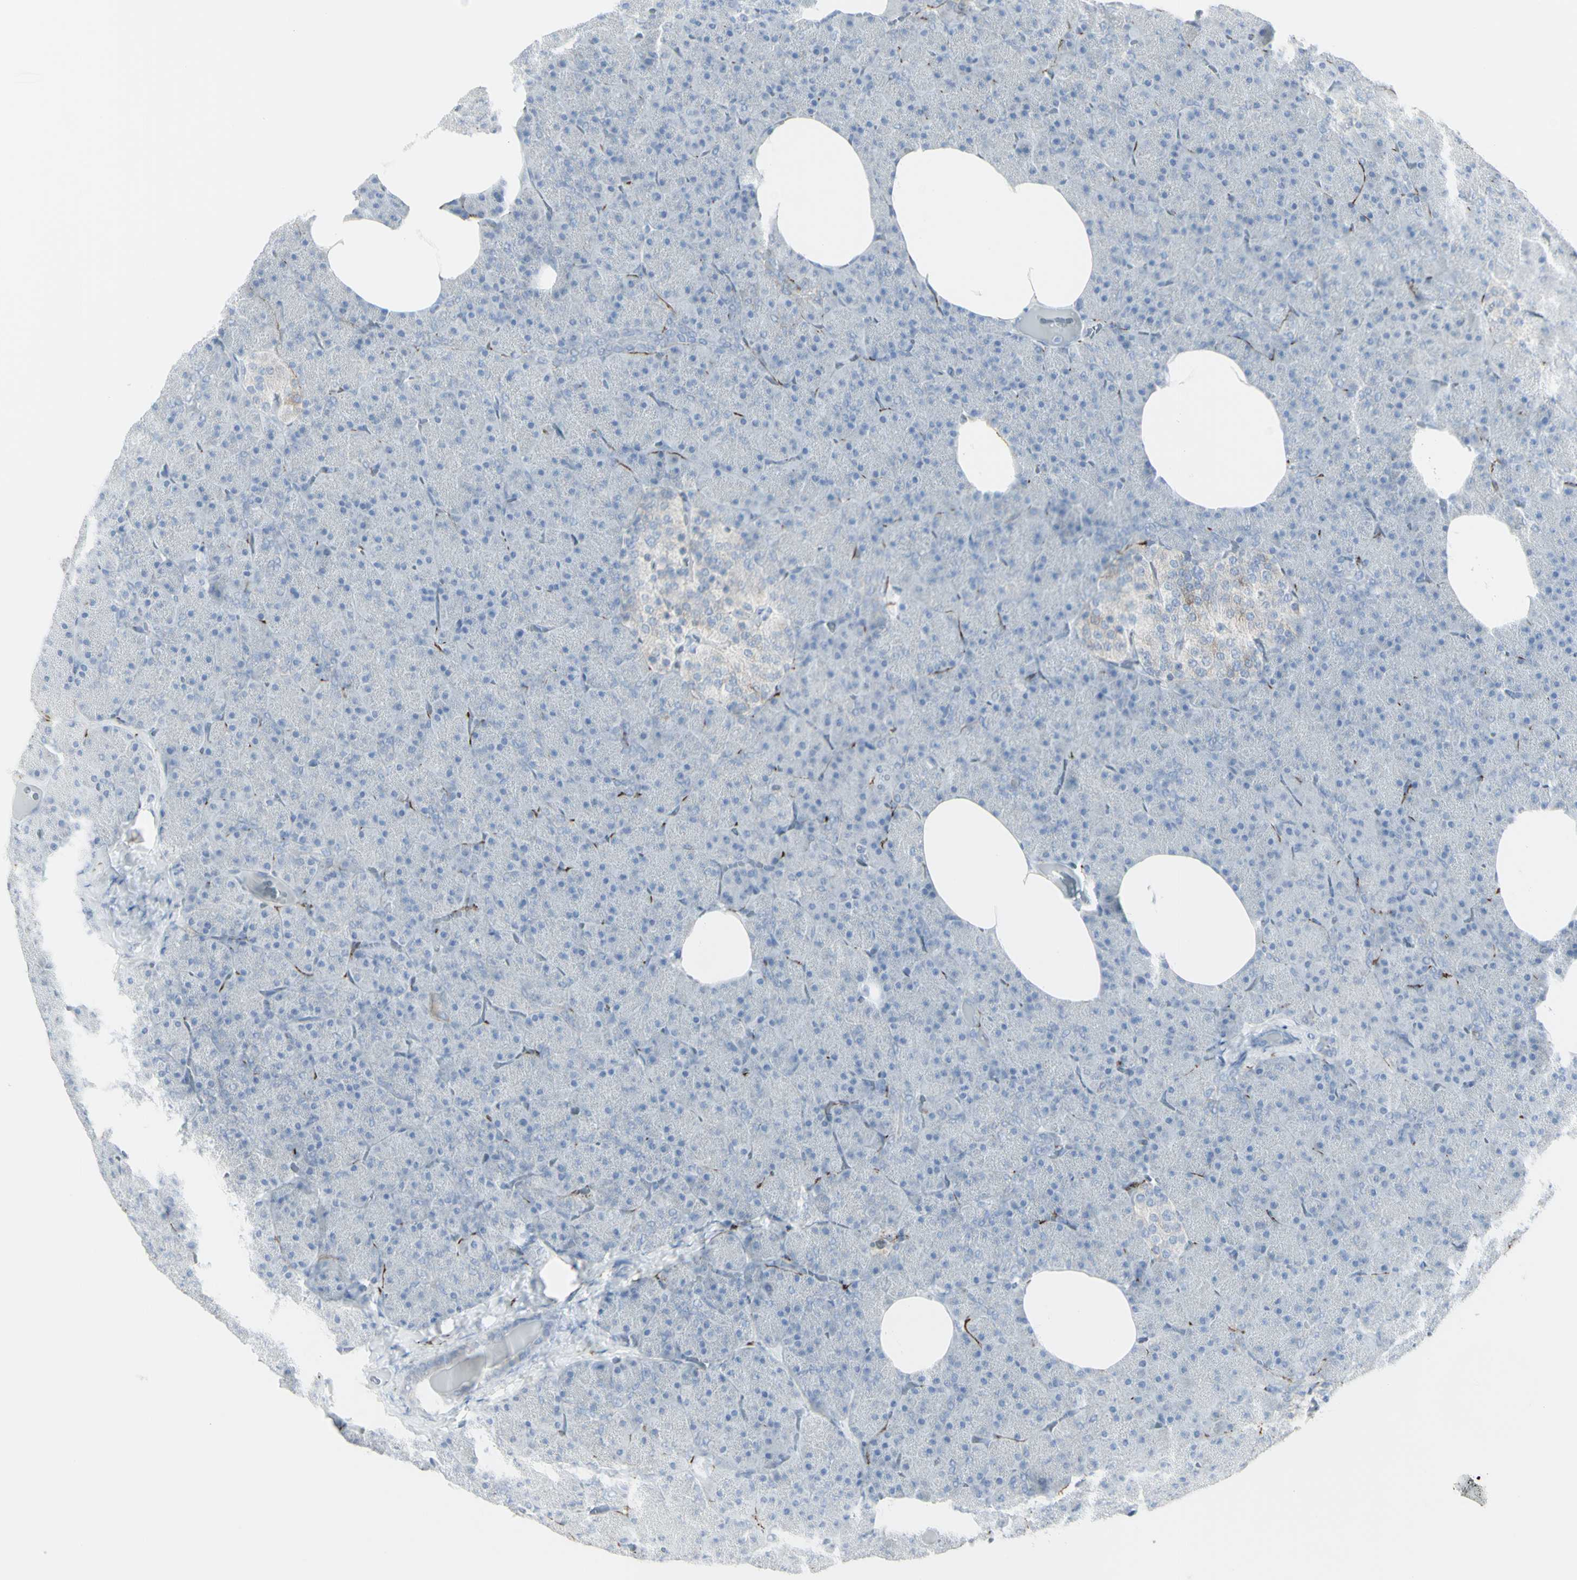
{"staining": {"intensity": "negative", "quantity": "none", "location": "none"}, "tissue": "pancreas", "cell_type": "Exocrine glandular cells", "image_type": "normal", "snomed": [{"axis": "morphology", "description": "Normal tissue, NOS"}, {"axis": "topography", "description": "Pancreas"}], "caption": "The histopathology image exhibits no significant staining in exocrine glandular cells of pancreas.", "gene": "ENSG00000198211", "patient": {"sex": "female", "age": 35}}